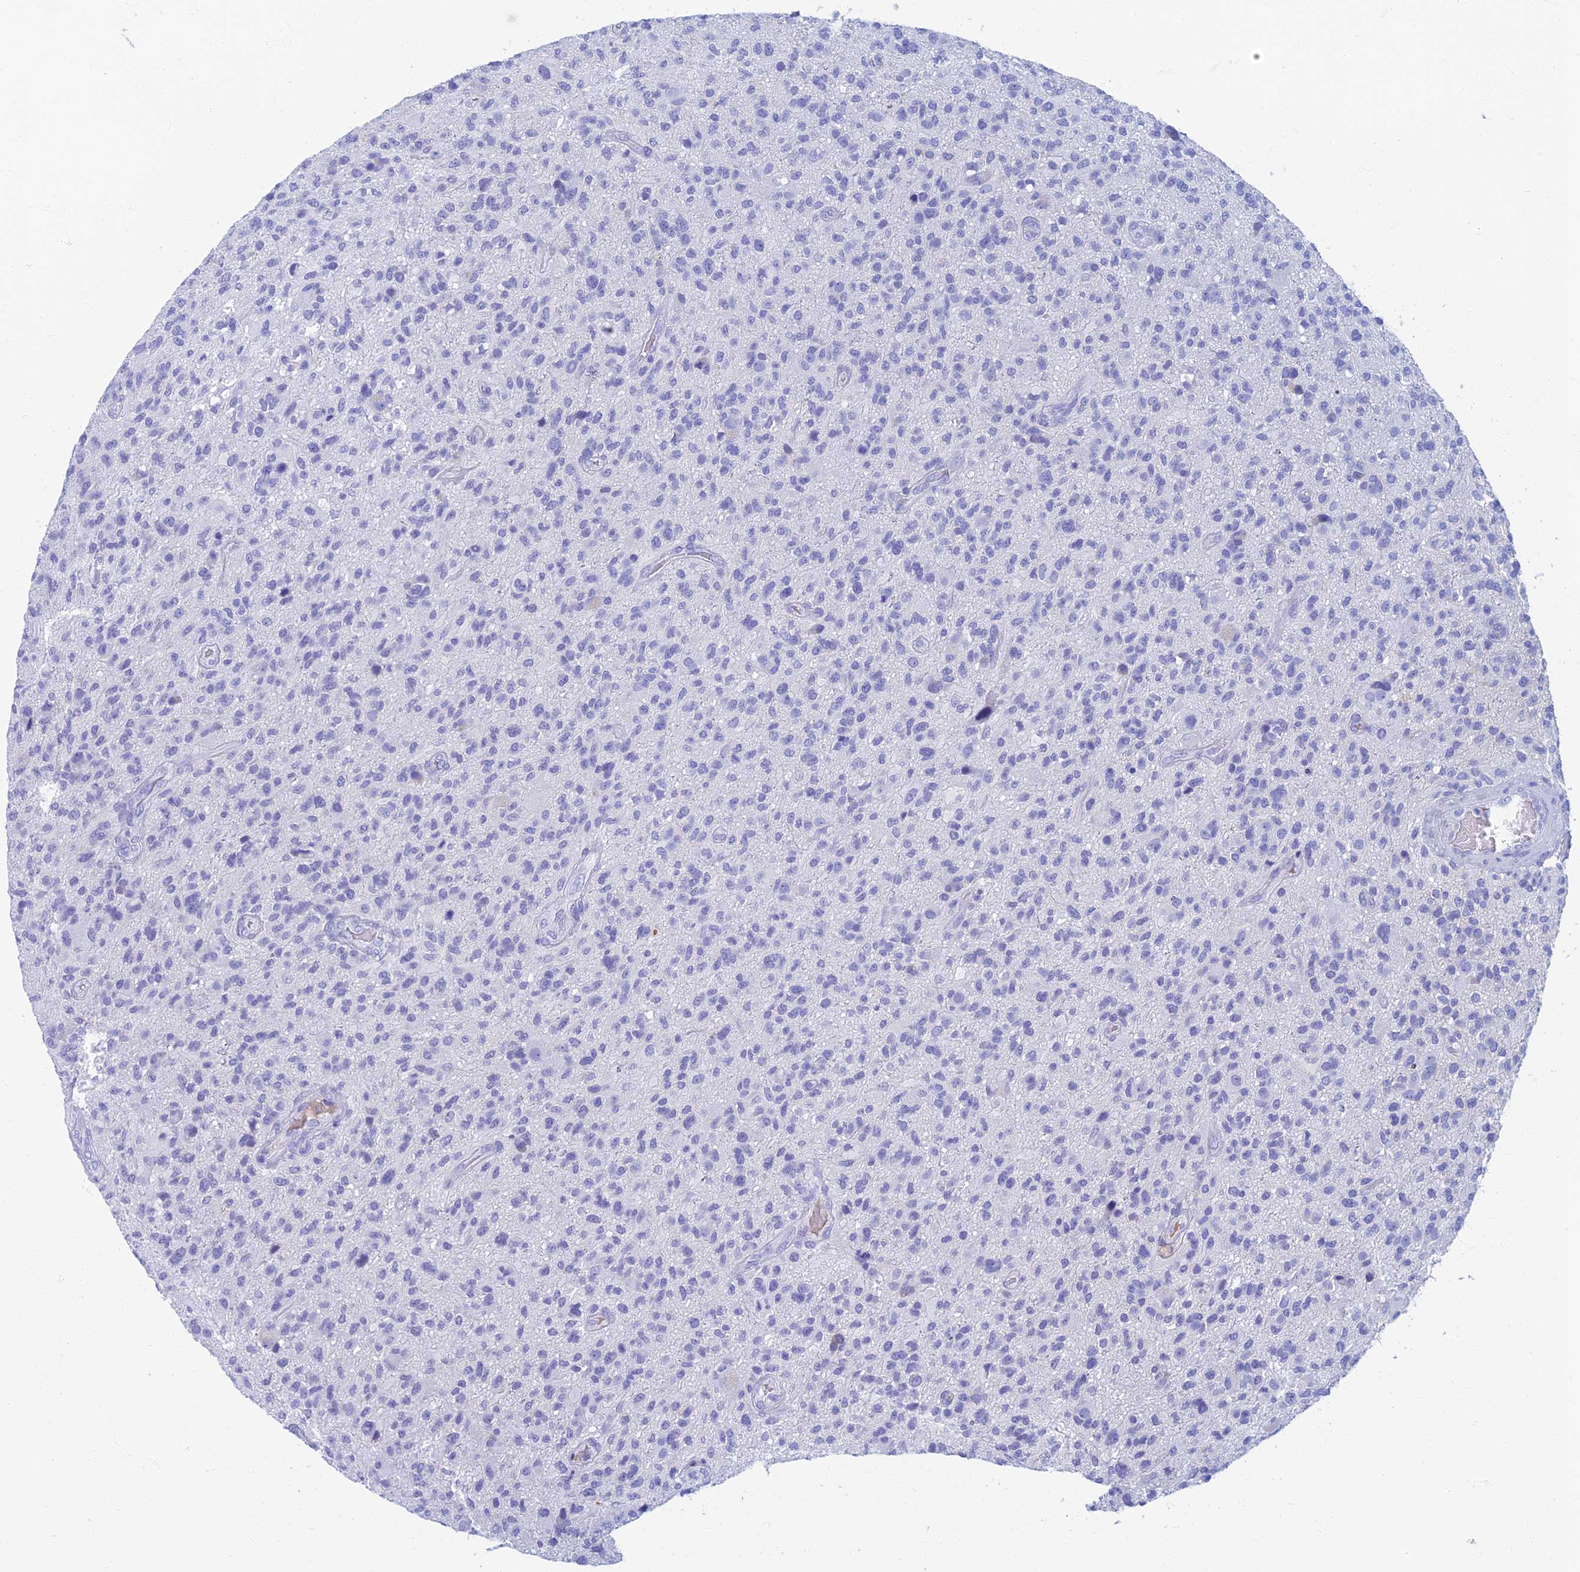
{"staining": {"intensity": "negative", "quantity": "none", "location": "none"}, "tissue": "glioma", "cell_type": "Tumor cells", "image_type": "cancer", "snomed": [{"axis": "morphology", "description": "Glioma, malignant, High grade"}, {"axis": "topography", "description": "Brain"}], "caption": "Immunohistochemistry of human malignant high-grade glioma reveals no positivity in tumor cells. (Brightfield microscopy of DAB immunohistochemistry (IHC) at high magnification).", "gene": "ETFRF1", "patient": {"sex": "male", "age": 47}}